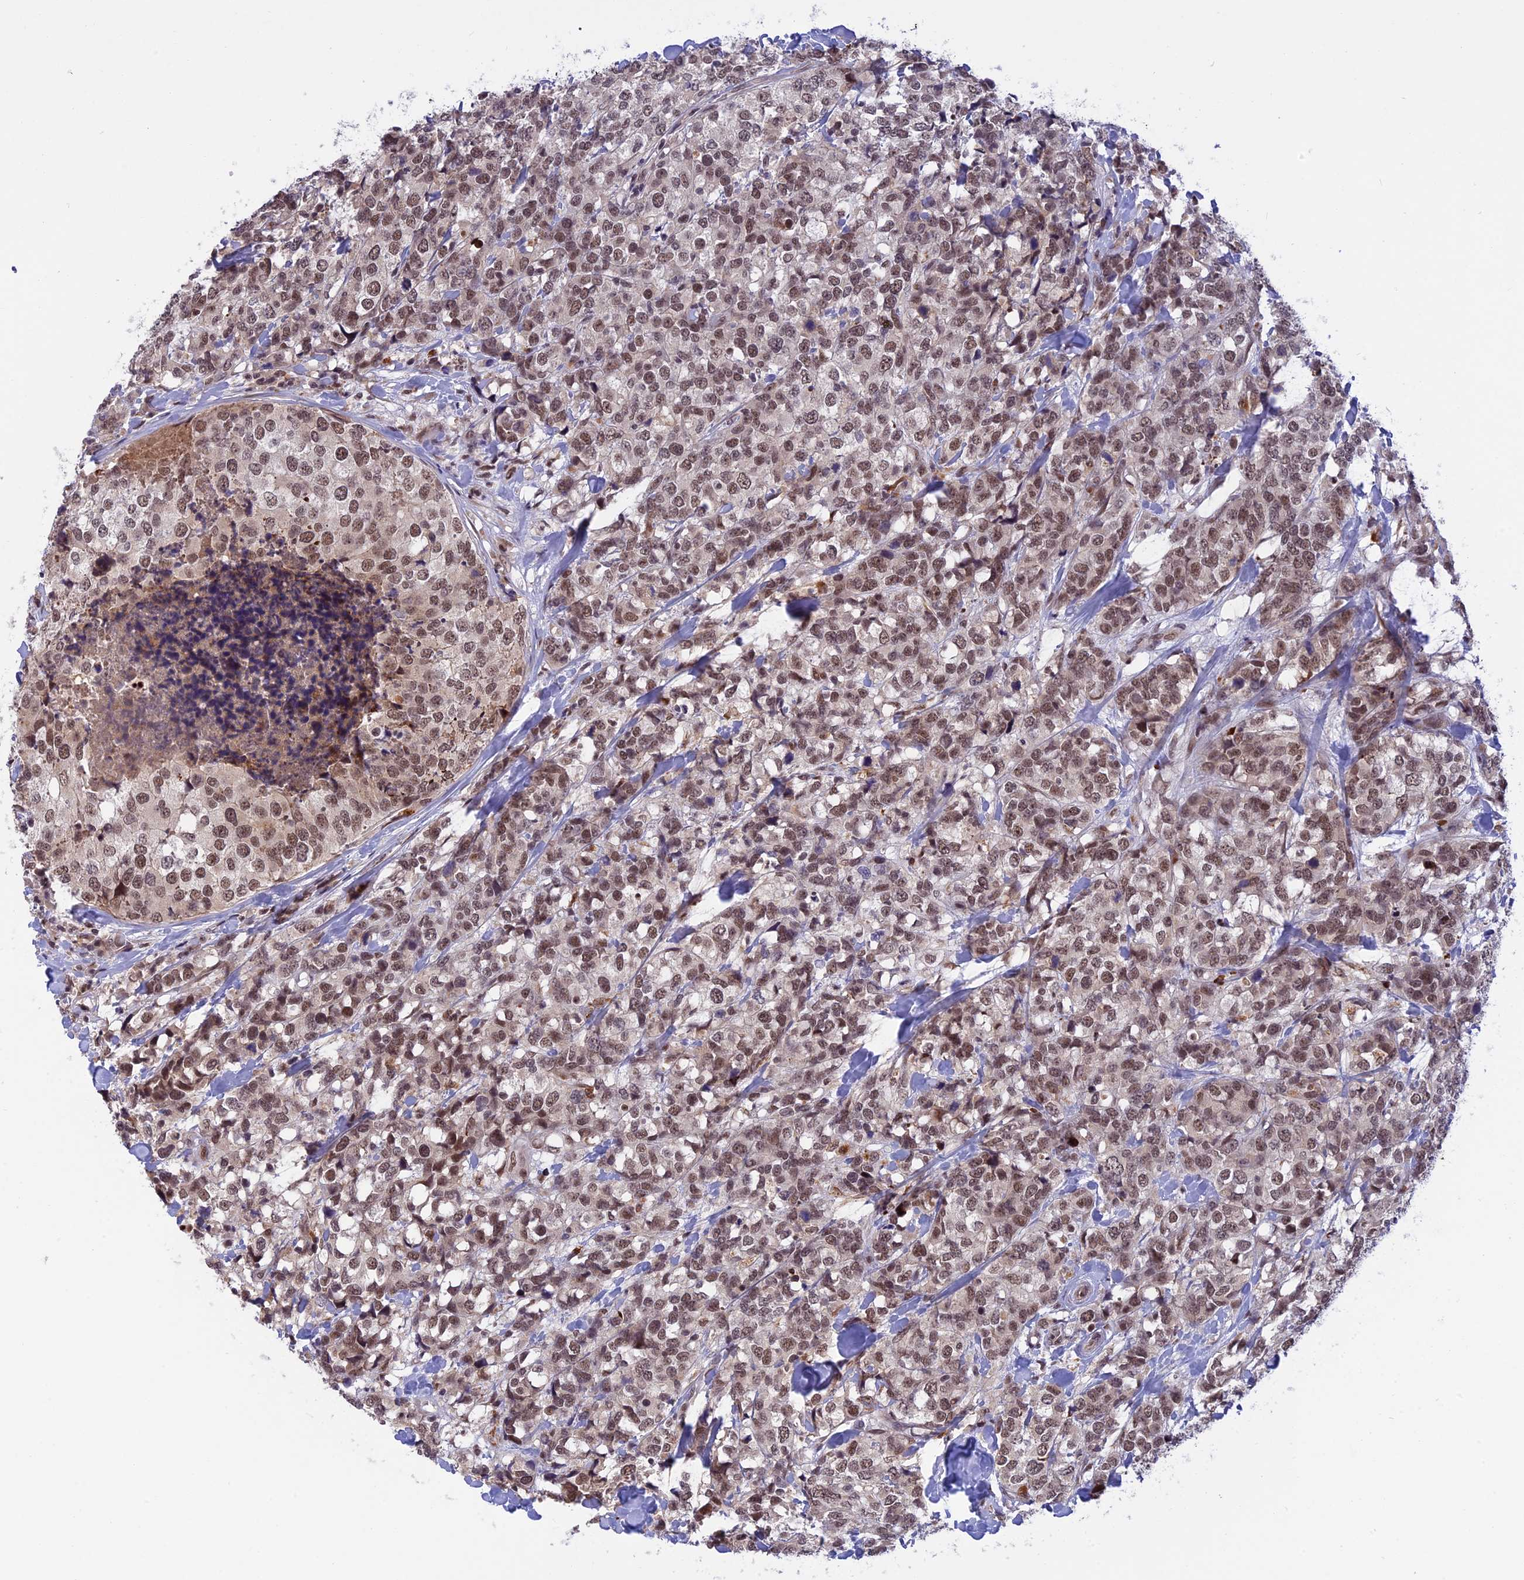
{"staining": {"intensity": "moderate", "quantity": ">75%", "location": "nuclear"}, "tissue": "breast cancer", "cell_type": "Tumor cells", "image_type": "cancer", "snomed": [{"axis": "morphology", "description": "Lobular carcinoma"}, {"axis": "topography", "description": "Breast"}], "caption": "This is an image of IHC staining of lobular carcinoma (breast), which shows moderate positivity in the nuclear of tumor cells.", "gene": "POLR2C", "patient": {"sex": "female", "age": 59}}